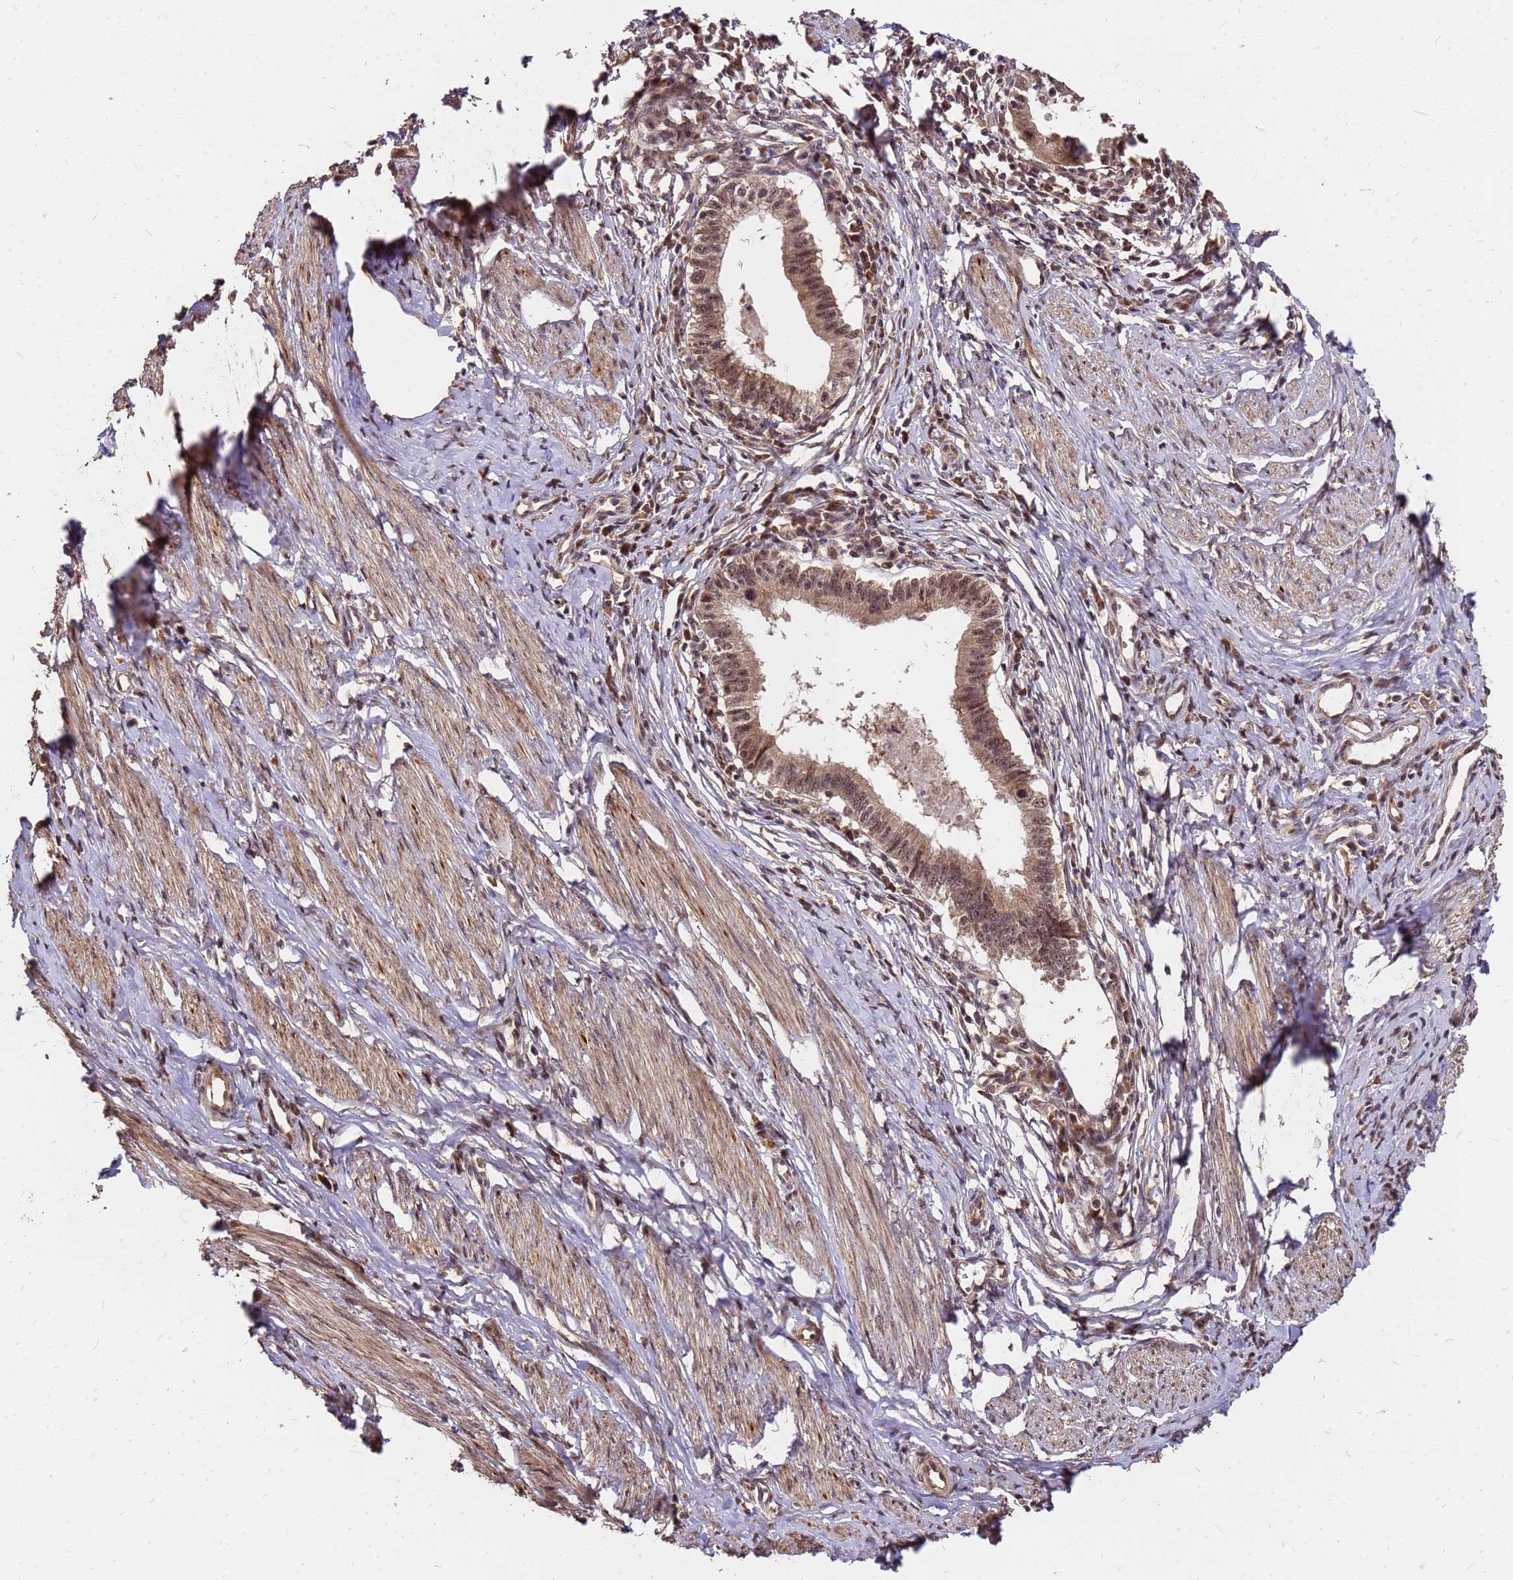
{"staining": {"intensity": "moderate", "quantity": ">75%", "location": "cytoplasmic/membranous,nuclear"}, "tissue": "cervical cancer", "cell_type": "Tumor cells", "image_type": "cancer", "snomed": [{"axis": "morphology", "description": "Adenocarcinoma, NOS"}, {"axis": "topography", "description": "Cervix"}], "caption": "Cervical adenocarcinoma stained with DAB immunohistochemistry demonstrates medium levels of moderate cytoplasmic/membranous and nuclear expression in about >75% of tumor cells. (DAB = brown stain, brightfield microscopy at high magnification).", "gene": "GPATCH8", "patient": {"sex": "female", "age": 36}}